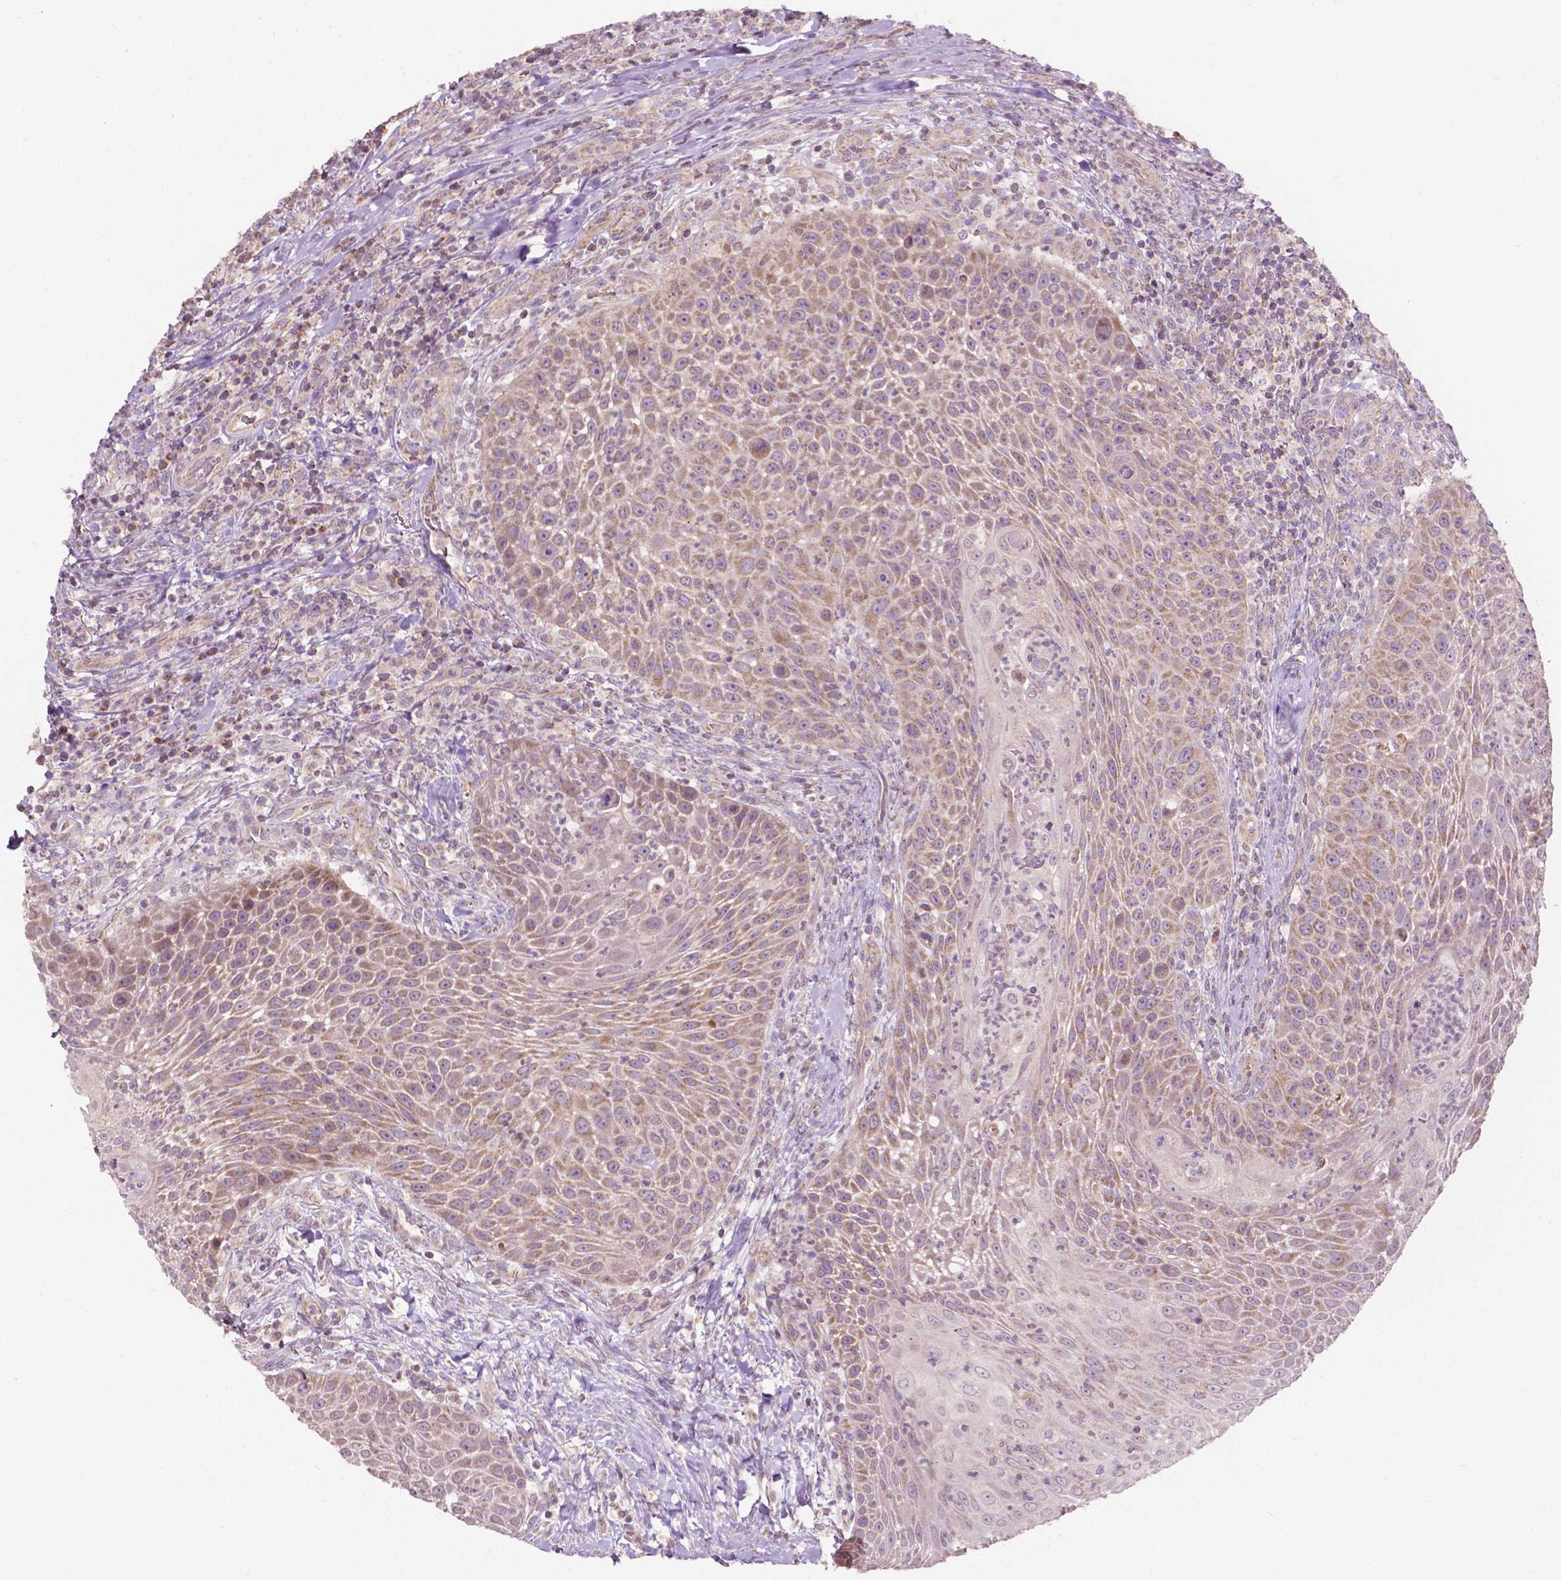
{"staining": {"intensity": "weak", "quantity": ">75%", "location": "cytoplasmic/membranous"}, "tissue": "head and neck cancer", "cell_type": "Tumor cells", "image_type": "cancer", "snomed": [{"axis": "morphology", "description": "Squamous cell carcinoma, NOS"}, {"axis": "topography", "description": "Head-Neck"}], "caption": "An IHC micrograph of tumor tissue is shown. Protein staining in brown shows weak cytoplasmic/membranous positivity in squamous cell carcinoma (head and neck) within tumor cells.", "gene": "NDUFA10", "patient": {"sex": "male", "age": 69}}